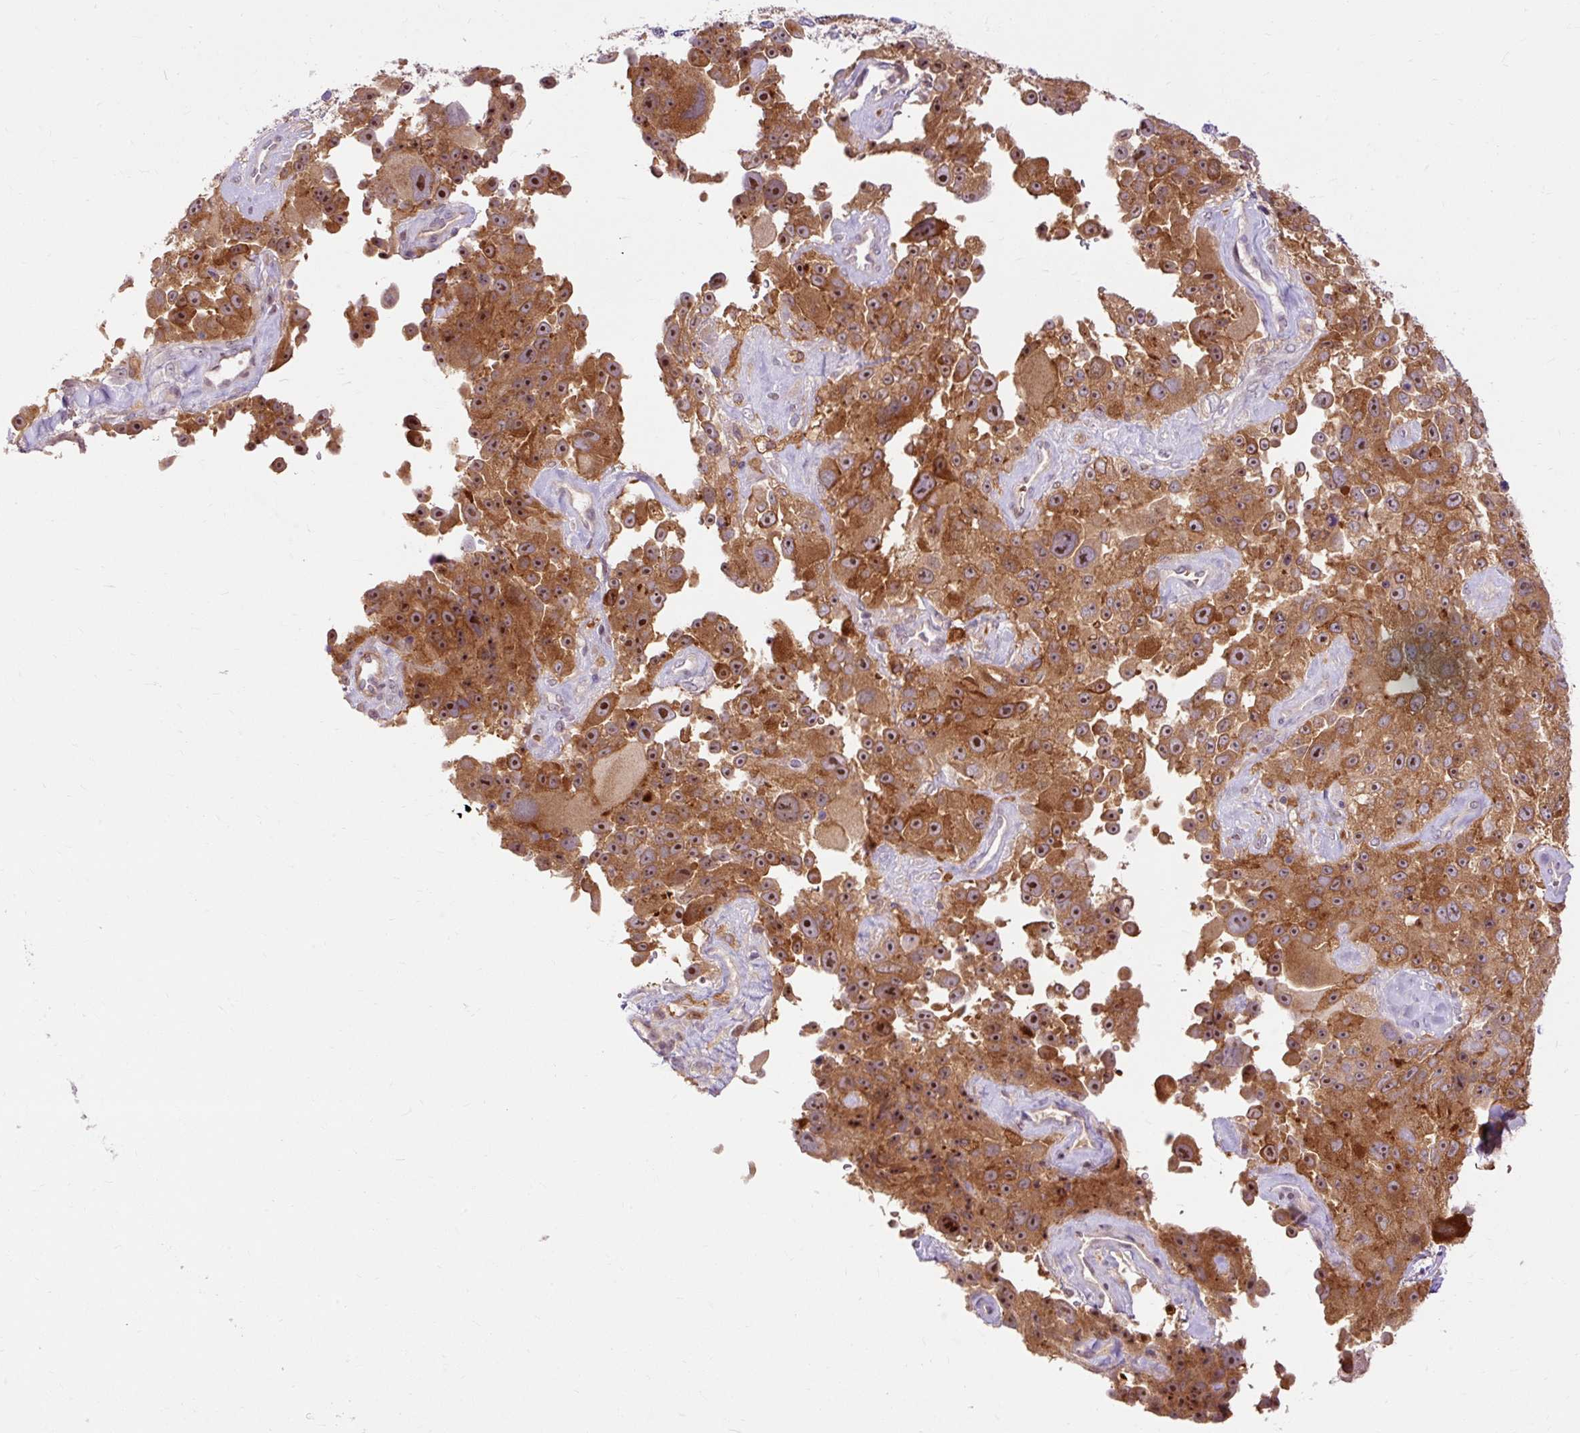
{"staining": {"intensity": "strong", "quantity": ">75%", "location": "cytoplasmic/membranous,nuclear"}, "tissue": "melanoma", "cell_type": "Tumor cells", "image_type": "cancer", "snomed": [{"axis": "morphology", "description": "Malignant melanoma, Metastatic site"}, {"axis": "topography", "description": "Lymph node"}], "caption": "Strong cytoplasmic/membranous and nuclear positivity is appreciated in approximately >75% of tumor cells in melanoma.", "gene": "CEBPZ", "patient": {"sex": "male", "age": 62}}